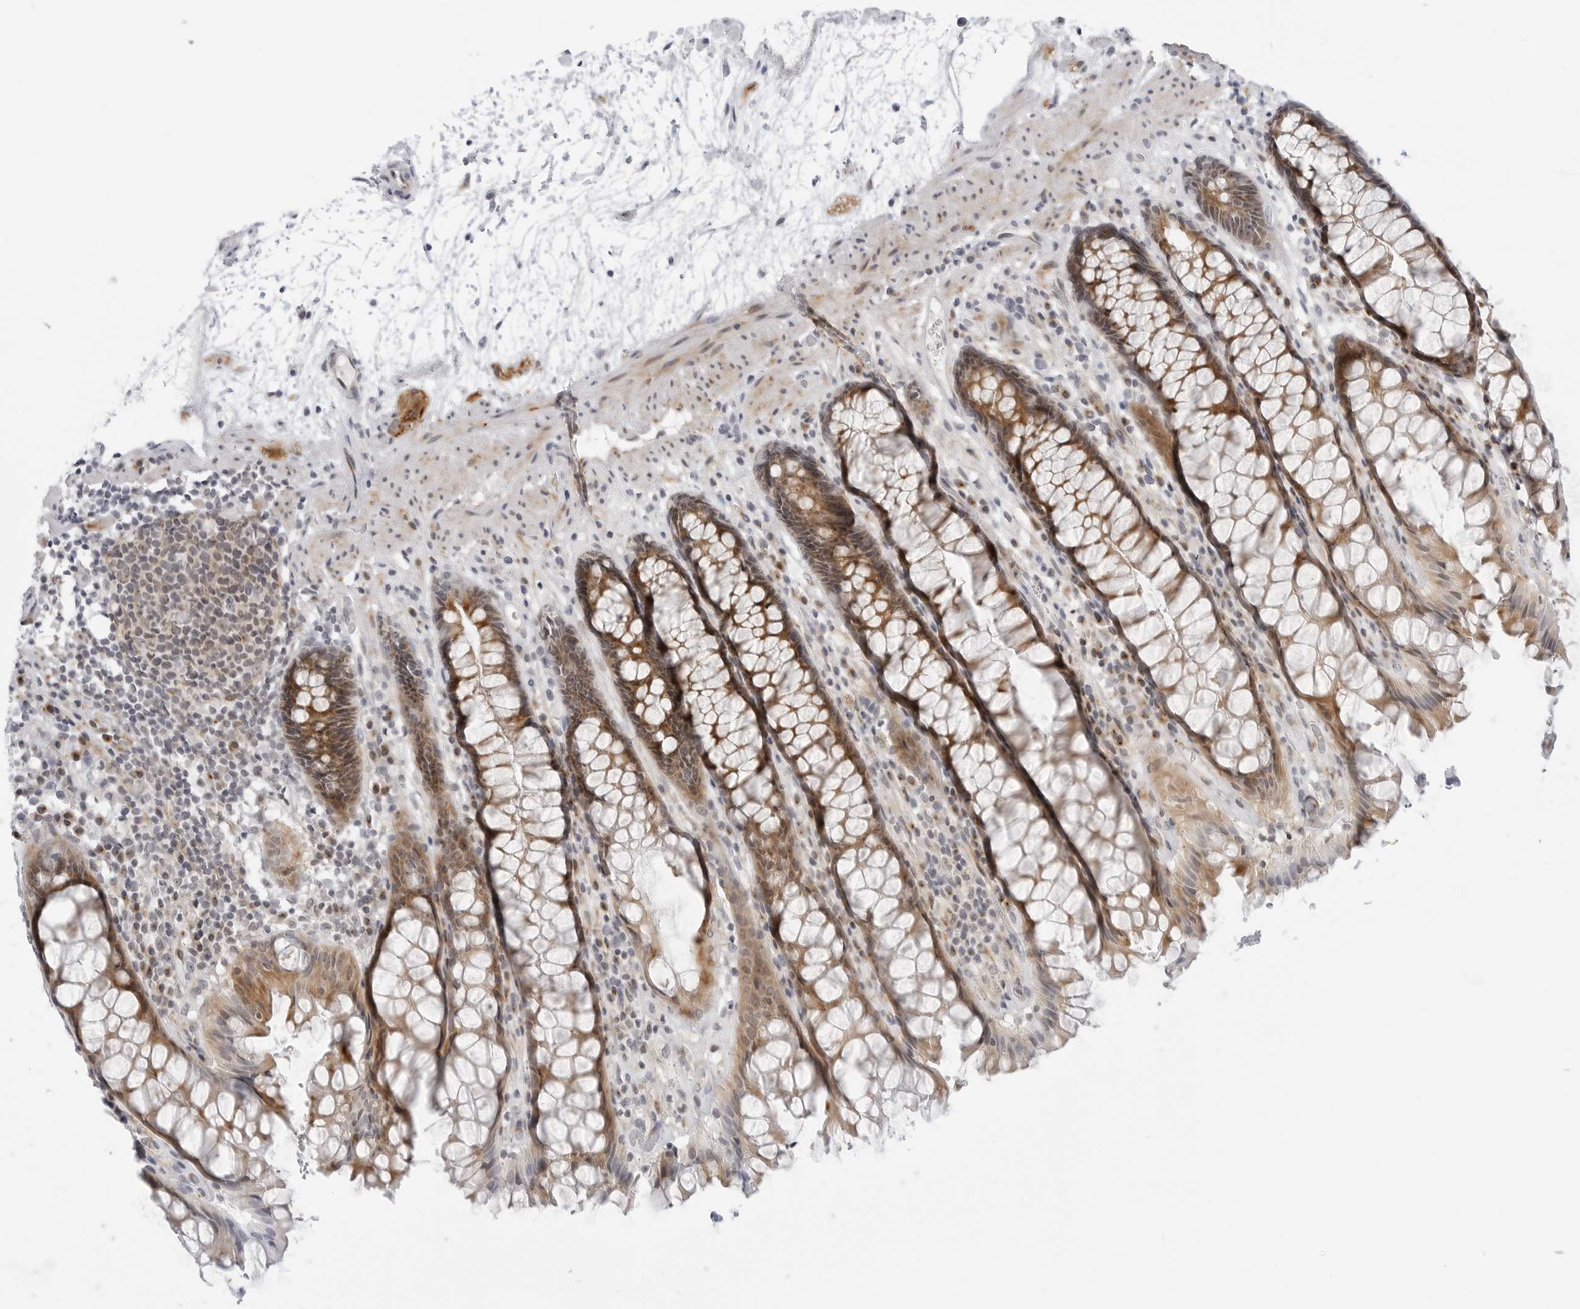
{"staining": {"intensity": "moderate", "quantity": ">75%", "location": "cytoplasmic/membranous,nuclear"}, "tissue": "rectum", "cell_type": "Glandular cells", "image_type": "normal", "snomed": [{"axis": "morphology", "description": "Normal tissue, NOS"}, {"axis": "topography", "description": "Rectum"}], "caption": "Immunohistochemistry (IHC) micrograph of benign human rectum stained for a protein (brown), which demonstrates medium levels of moderate cytoplasmic/membranous,nuclear positivity in approximately >75% of glandular cells.", "gene": "MAP2K5", "patient": {"sex": "male", "age": 64}}